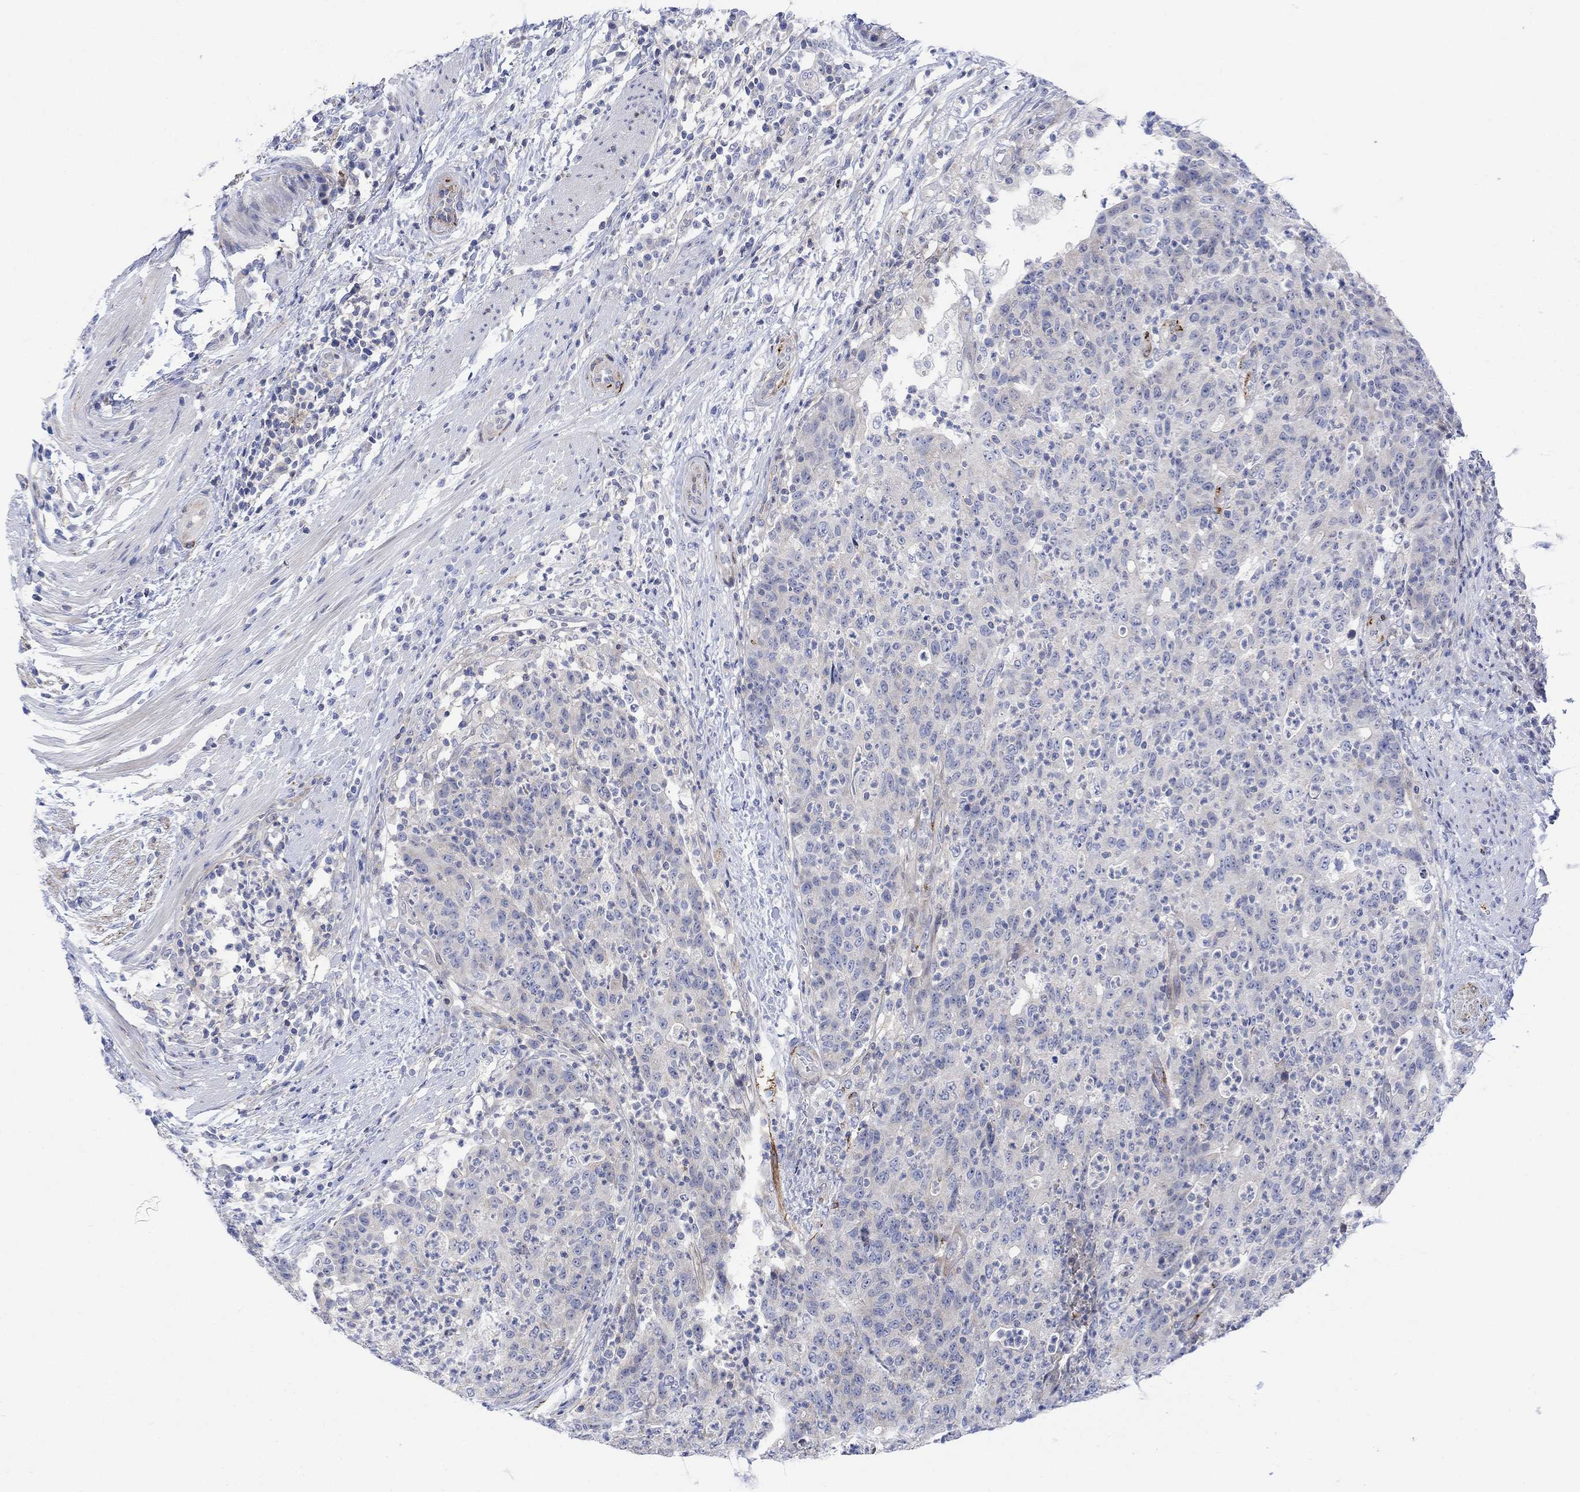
{"staining": {"intensity": "negative", "quantity": "none", "location": "none"}, "tissue": "colorectal cancer", "cell_type": "Tumor cells", "image_type": "cancer", "snomed": [{"axis": "morphology", "description": "Adenocarcinoma, NOS"}, {"axis": "topography", "description": "Colon"}], "caption": "DAB immunohistochemical staining of colorectal adenocarcinoma demonstrates no significant positivity in tumor cells.", "gene": "ARSK", "patient": {"sex": "male", "age": 70}}